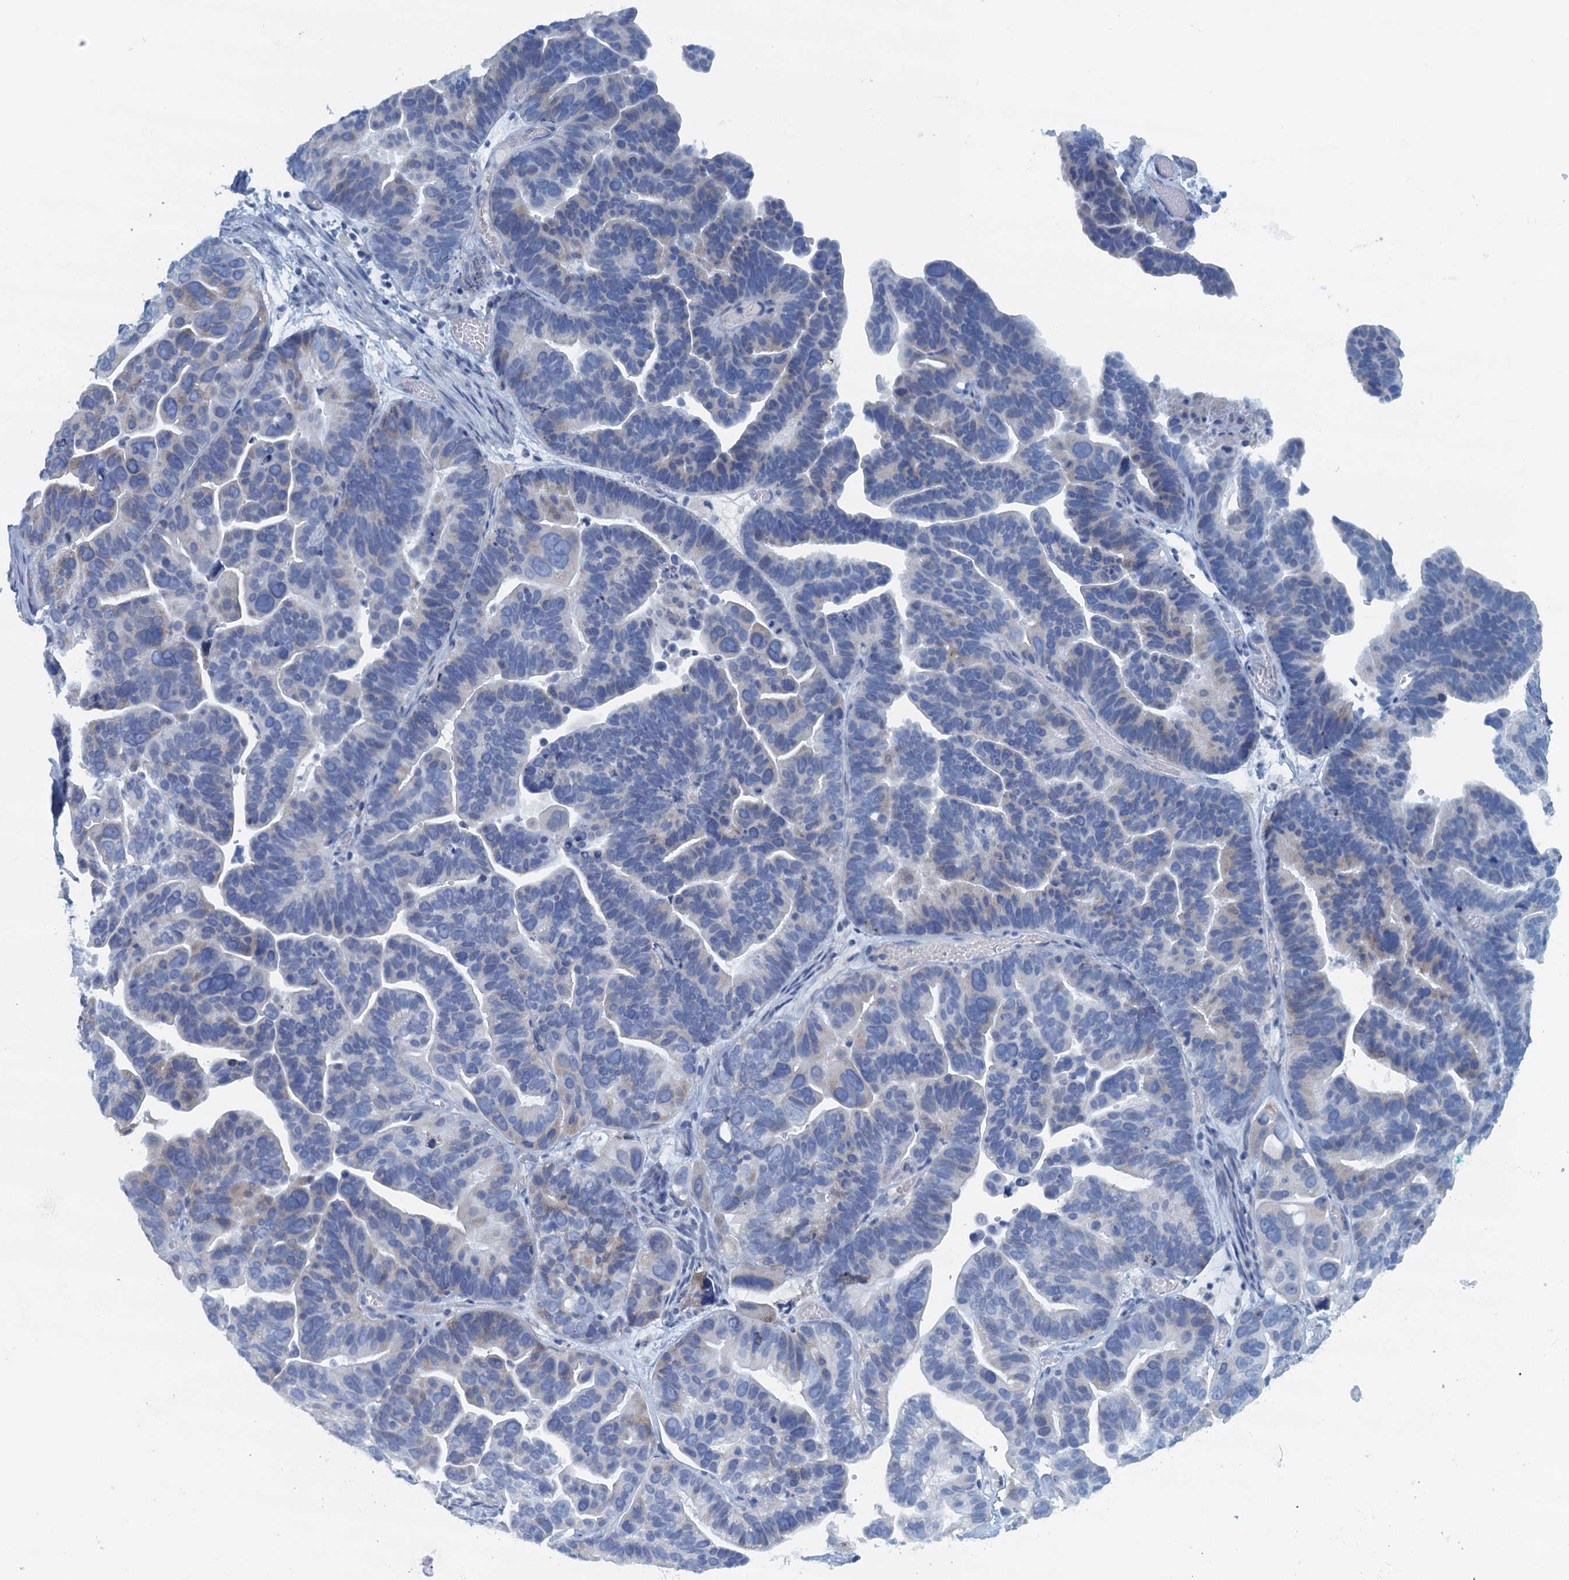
{"staining": {"intensity": "negative", "quantity": "none", "location": "none"}, "tissue": "ovarian cancer", "cell_type": "Tumor cells", "image_type": "cancer", "snomed": [{"axis": "morphology", "description": "Cystadenocarcinoma, serous, NOS"}, {"axis": "topography", "description": "Ovary"}], "caption": "High power microscopy histopathology image of an IHC micrograph of ovarian cancer (serous cystadenocarcinoma), revealing no significant expression in tumor cells.", "gene": "C10orf88", "patient": {"sex": "female", "age": 56}}